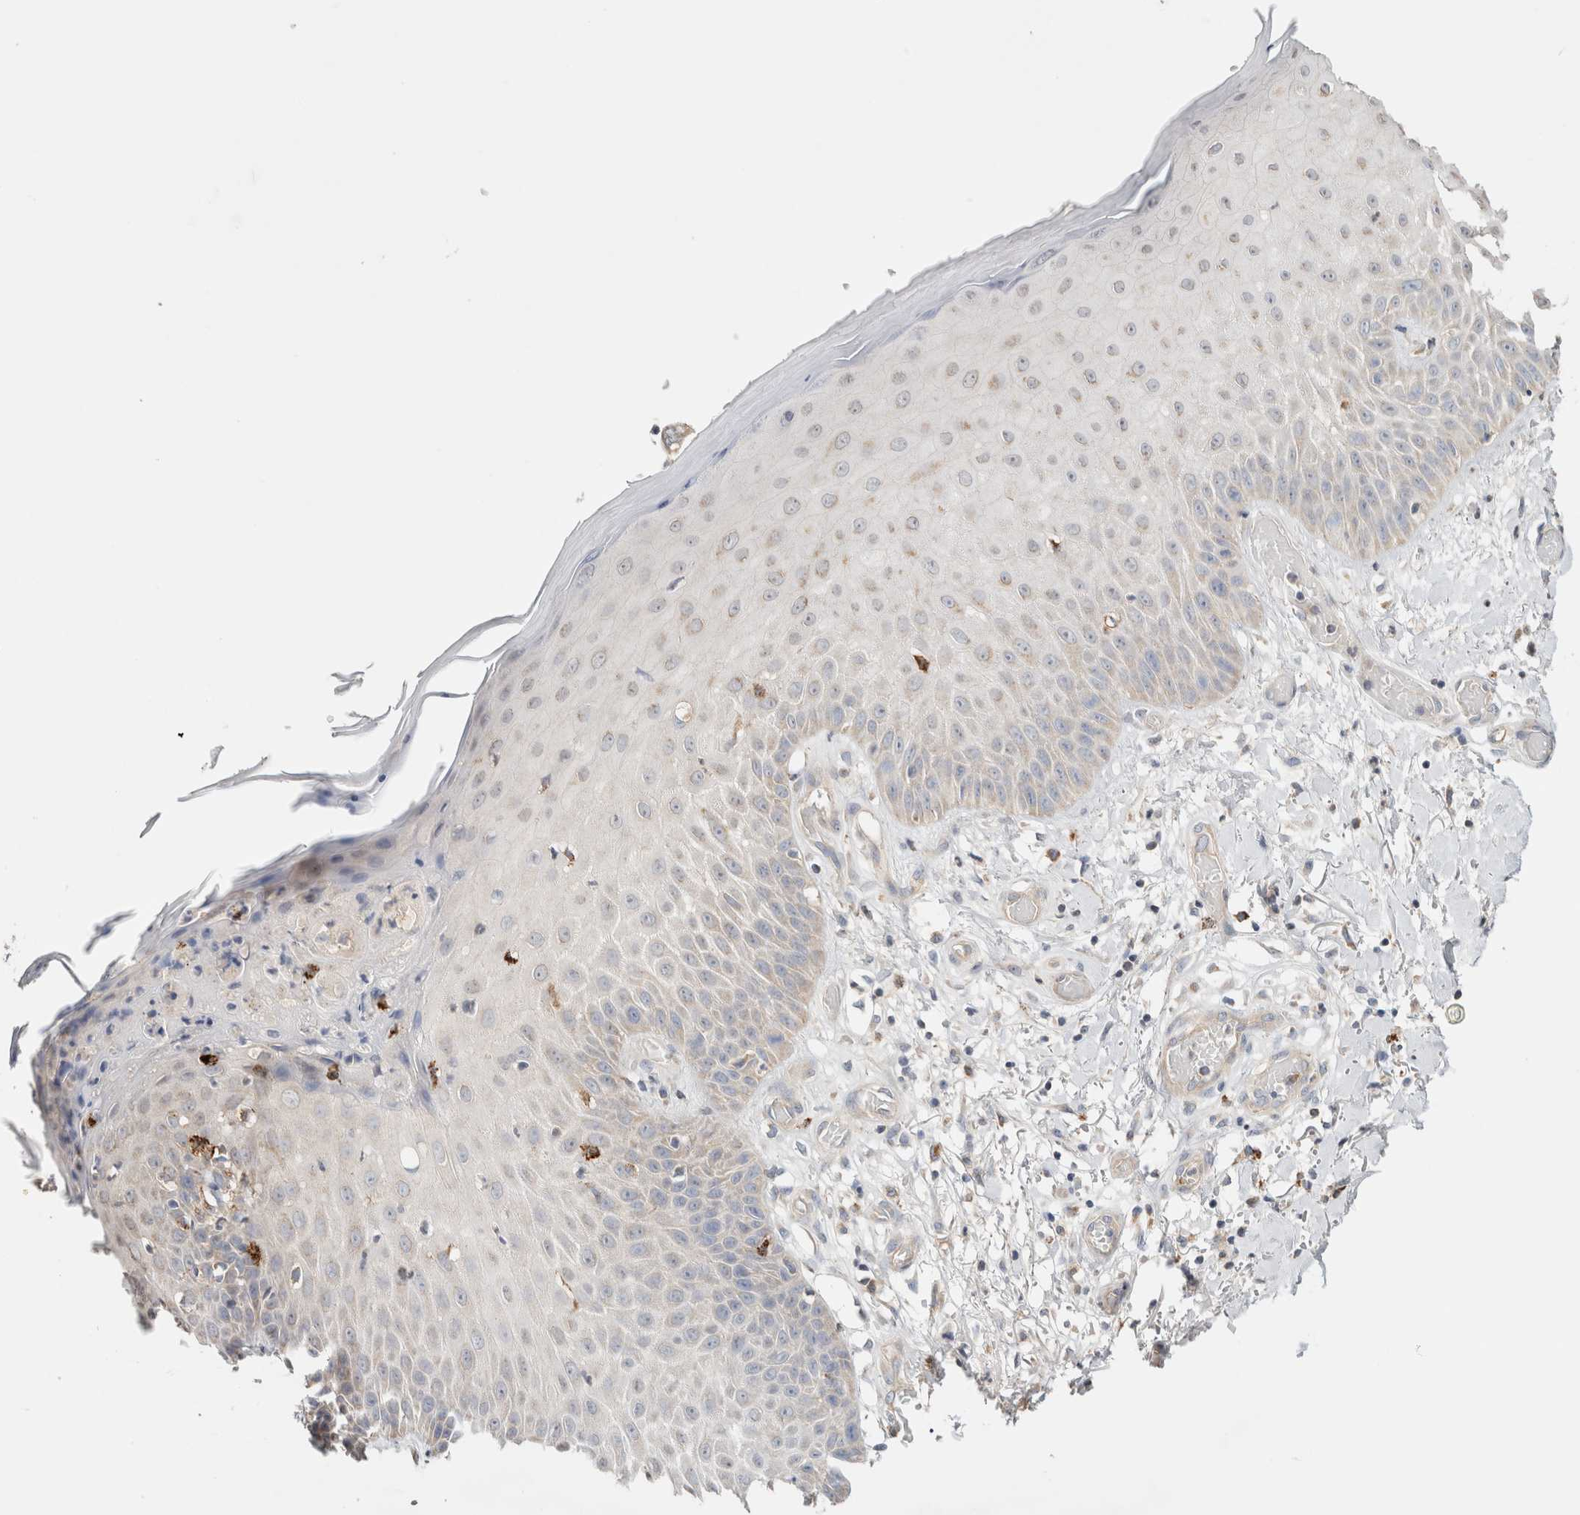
{"staining": {"intensity": "weak", "quantity": "25%-75%", "location": "cytoplasmic/membranous"}, "tissue": "skin", "cell_type": "Fibroblasts", "image_type": "normal", "snomed": [{"axis": "morphology", "description": "Normal tissue, NOS"}, {"axis": "morphology", "description": "Inflammation, NOS"}, {"axis": "topography", "description": "Skin"}], "caption": "Skin stained for a protein (brown) shows weak cytoplasmic/membranous positive expression in about 25%-75% of fibroblasts.", "gene": "B3GNTL1", "patient": {"sex": "female", "age": 44}}